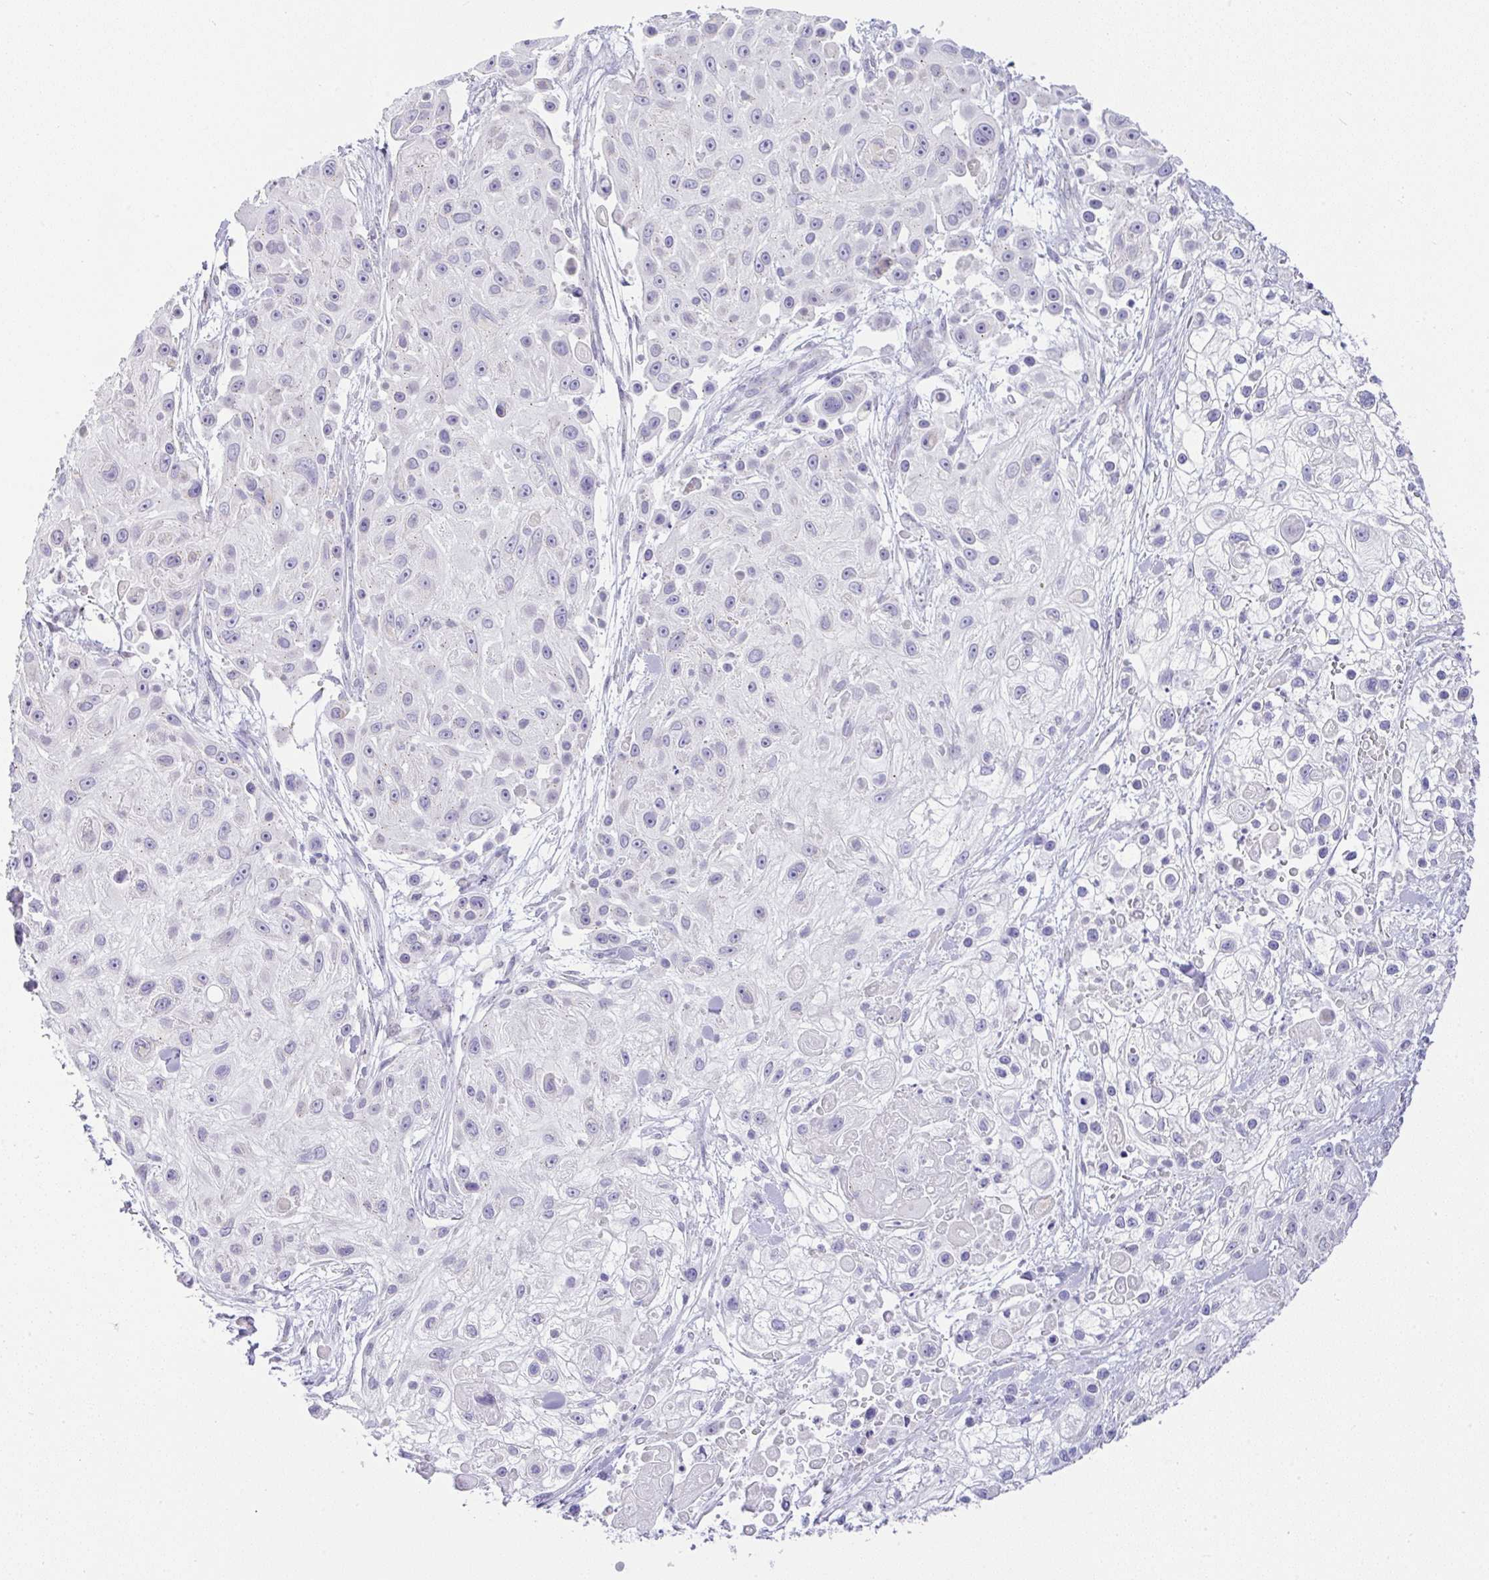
{"staining": {"intensity": "negative", "quantity": "none", "location": "none"}, "tissue": "skin cancer", "cell_type": "Tumor cells", "image_type": "cancer", "snomed": [{"axis": "morphology", "description": "Squamous cell carcinoma, NOS"}, {"axis": "topography", "description": "Skin"}], "caption": "IHC image of skin cancer stained for a protein (brown), which exhibits no expression in tumor cells.", "gene": "FAM177A1", "patient": {"sex": "male", "age": 67}}